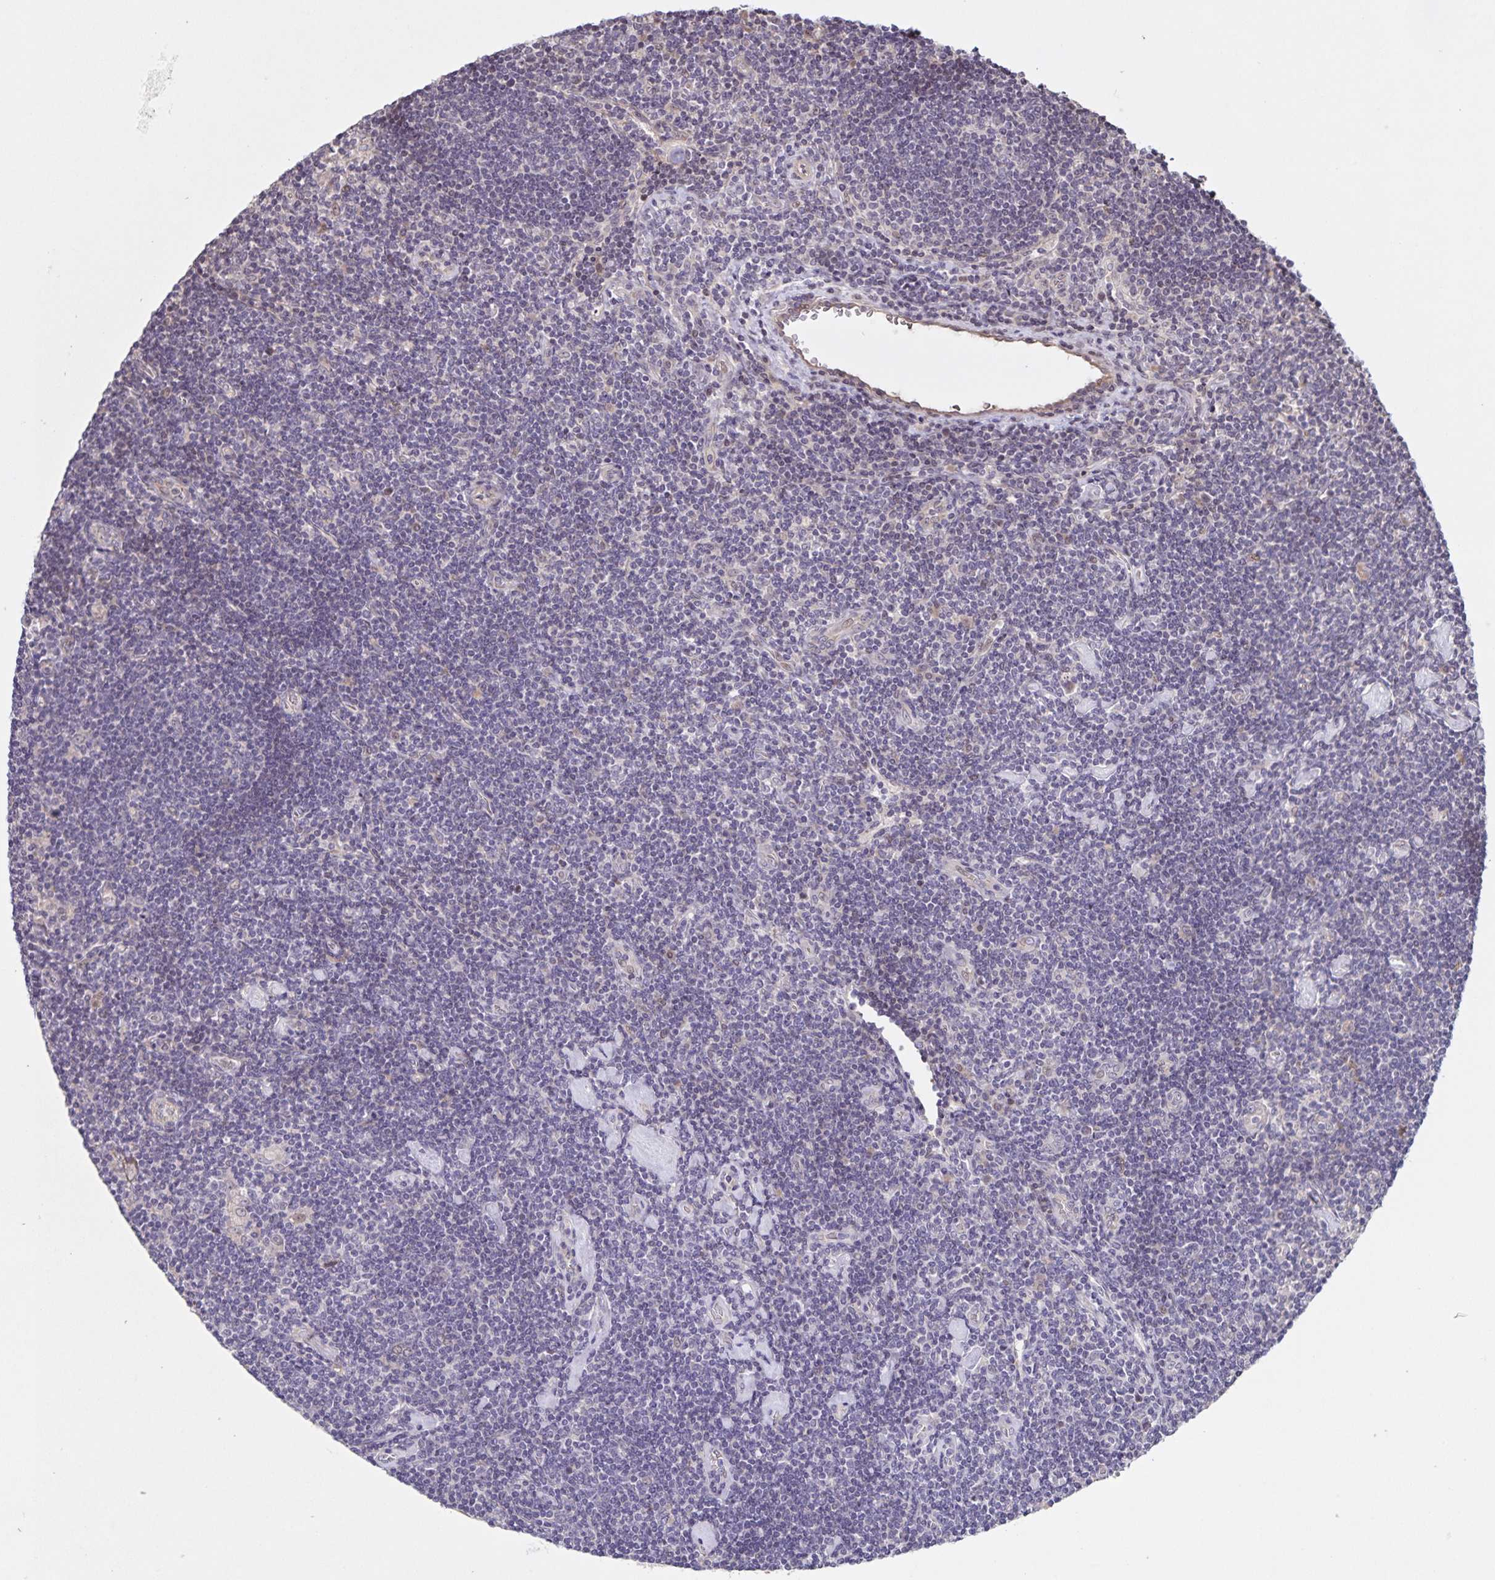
{"staining": {"intensity": "negative", "quantity": "none", "location": "none"}, "tissue": "lymphoma", "cell_type": "Tumor cells", "image_type": "cancer", "snomed": [{"axis": "morphology", "description": "Hodgkin's disease, NOS"}, {"axis": "topography", "description": "Lymph node"}], "caption": "The histopathology image shows no significant staining in tumor cells of Hodgkin's disease.", "gene": "GDF2", "patient": {"sex": "male", "age": 40}}